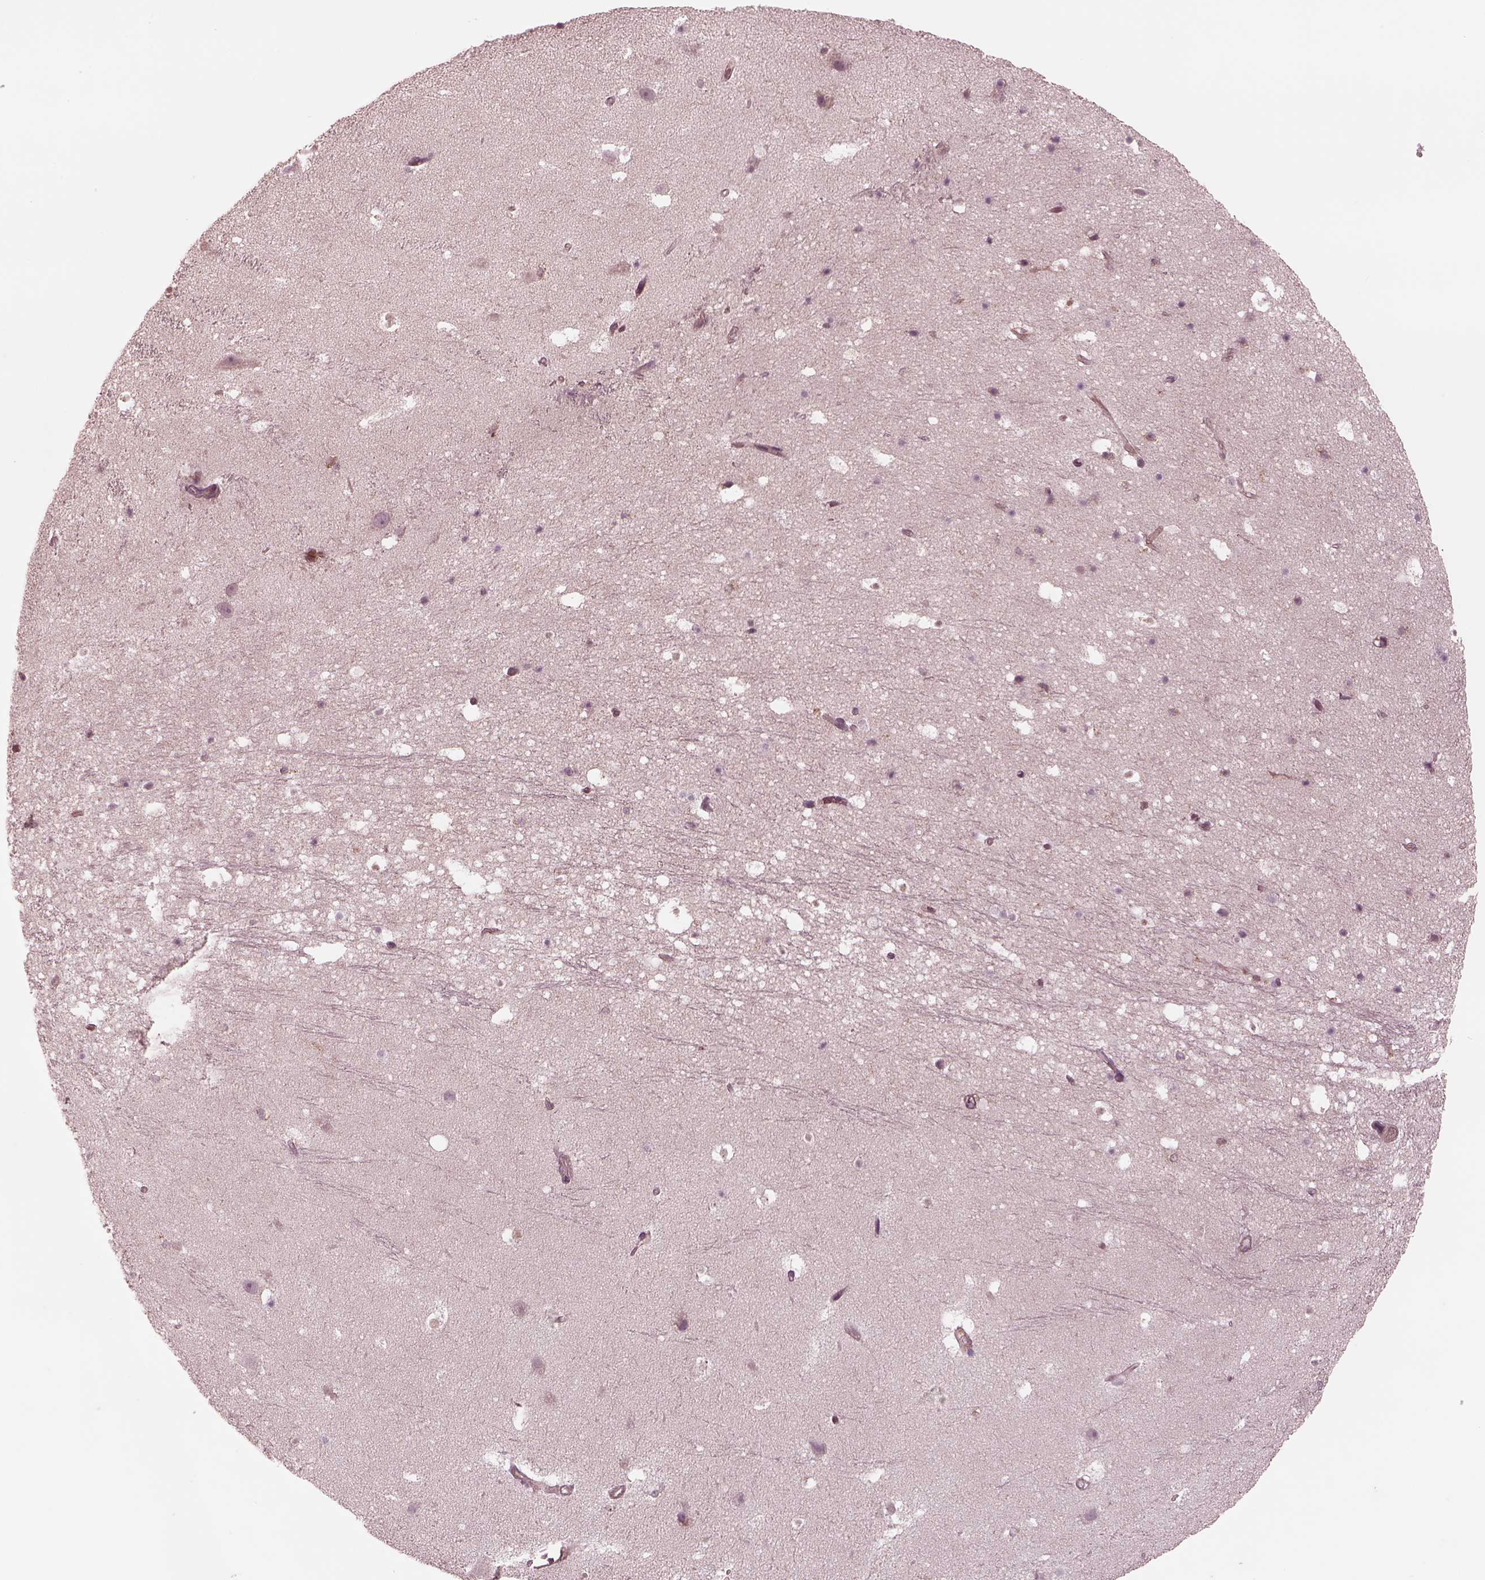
{"staining": {"intensity": "negative", "quantity": "none", "location": "none"}, "tissue": "hippocampus", "cell_type": "Glial cells", "image_type": "normal", "snomed": [{"axis": "morphology", "description": "Normal tissue, NOS"}, {"axis": "topography", "description": "Hippocampus"}], "caption": "Immunohistochemistry (IHC) micrograph of unremarkable hippocampus: human hippocampus stained with DAB (3,3'-diaminobenzidine) exhibits no significant protein positivity in glial cells.", "gene": "TUBG1", "patient": {"sex": "male", "age": 26}}